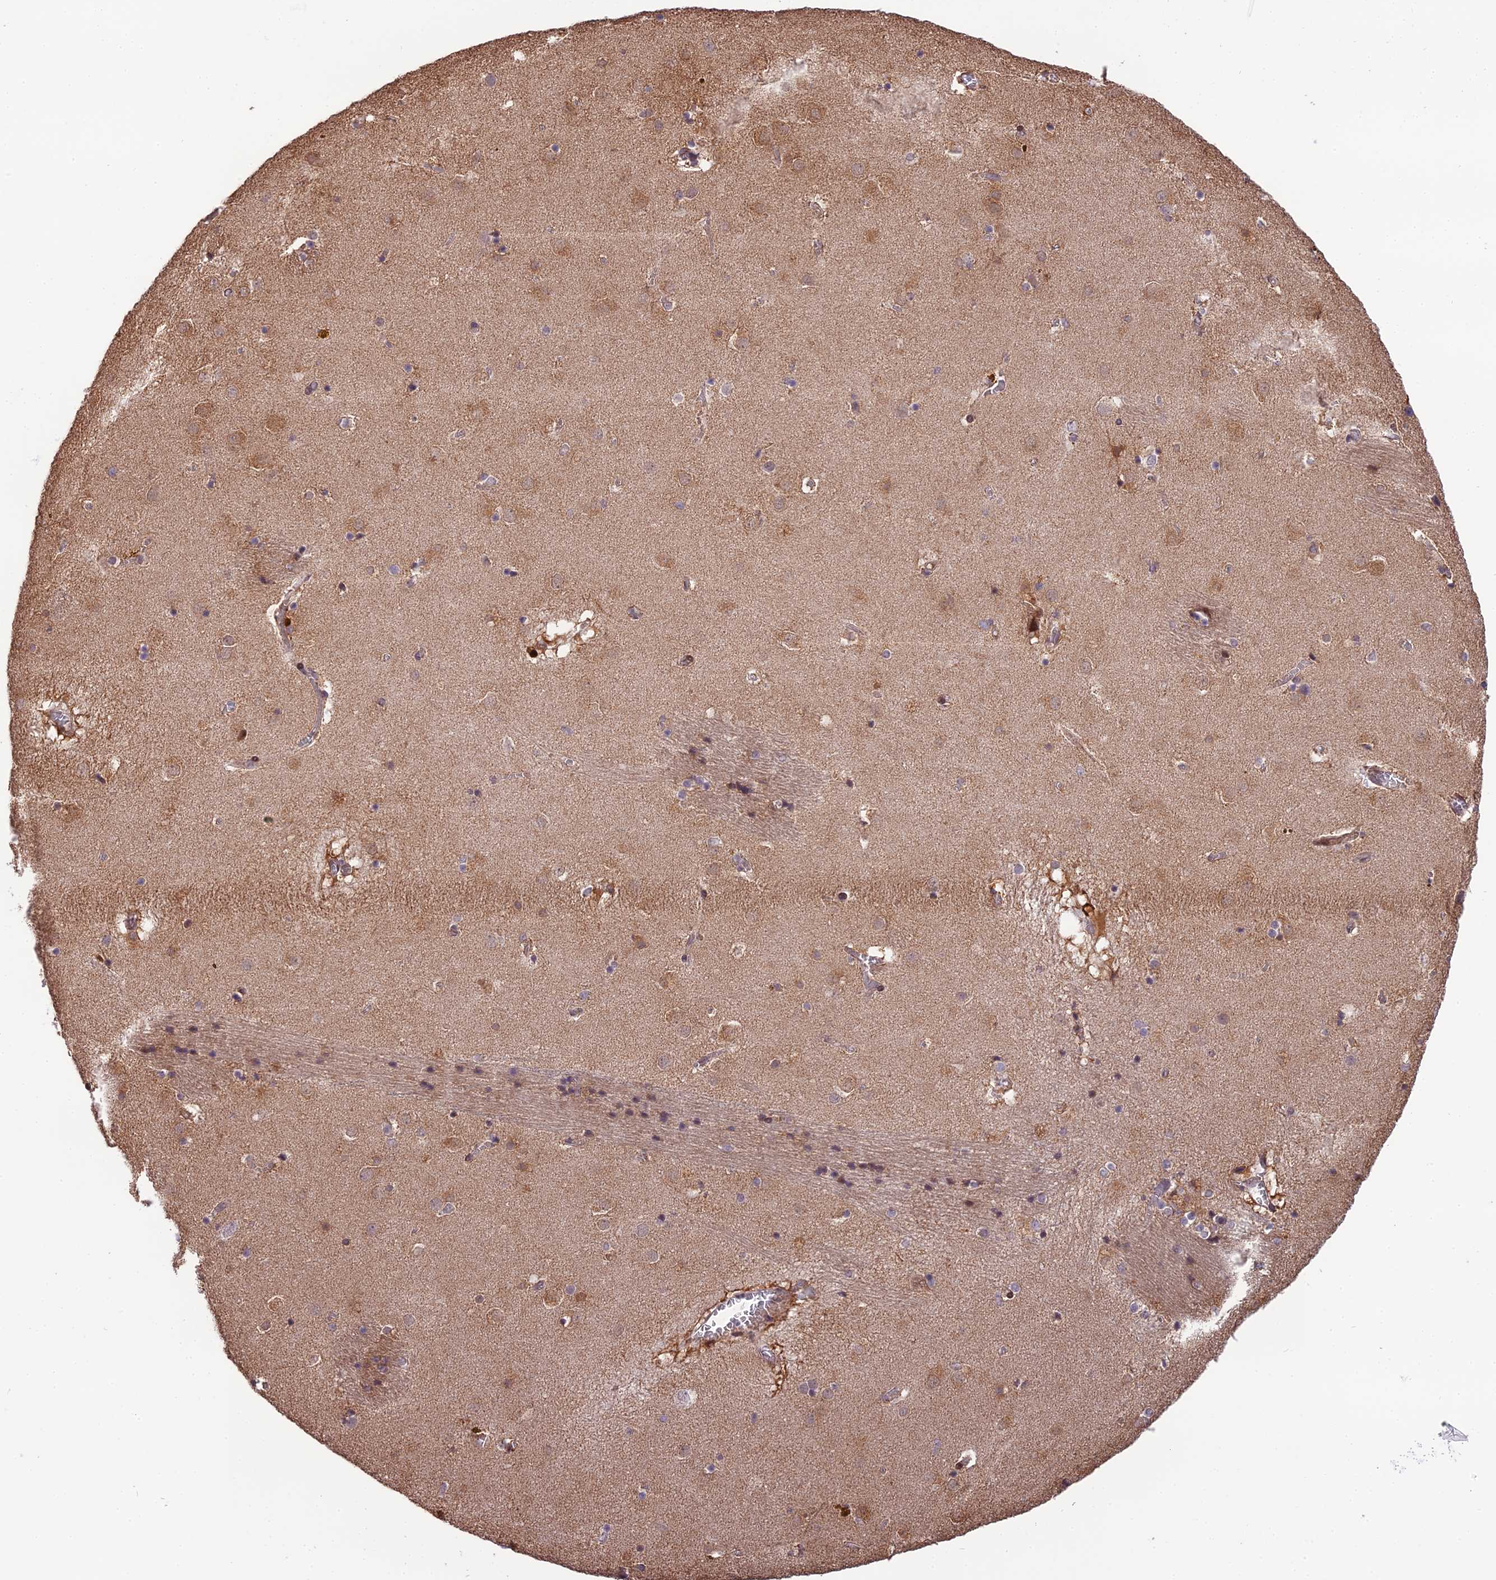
{"staining": {"intensity": "weak", "quantity": "<25%", "location": "nuclear"}, "tissue": "caudate", "cell_type": "Glial cells", "image_type": "normal", "snomed": [{"axis": "morphology", "description": "Normal tissue, NOS"}, {"axis": "topography", "description": "Lateral ventricle wall"}], "caption": "This is a micrograph of immunohistochemistry (IHC) staining of normal caudate, which shows no positivity in glial cells.", "gene": "CYP2R1", "patient": {"sex": "male", "age": 70}}